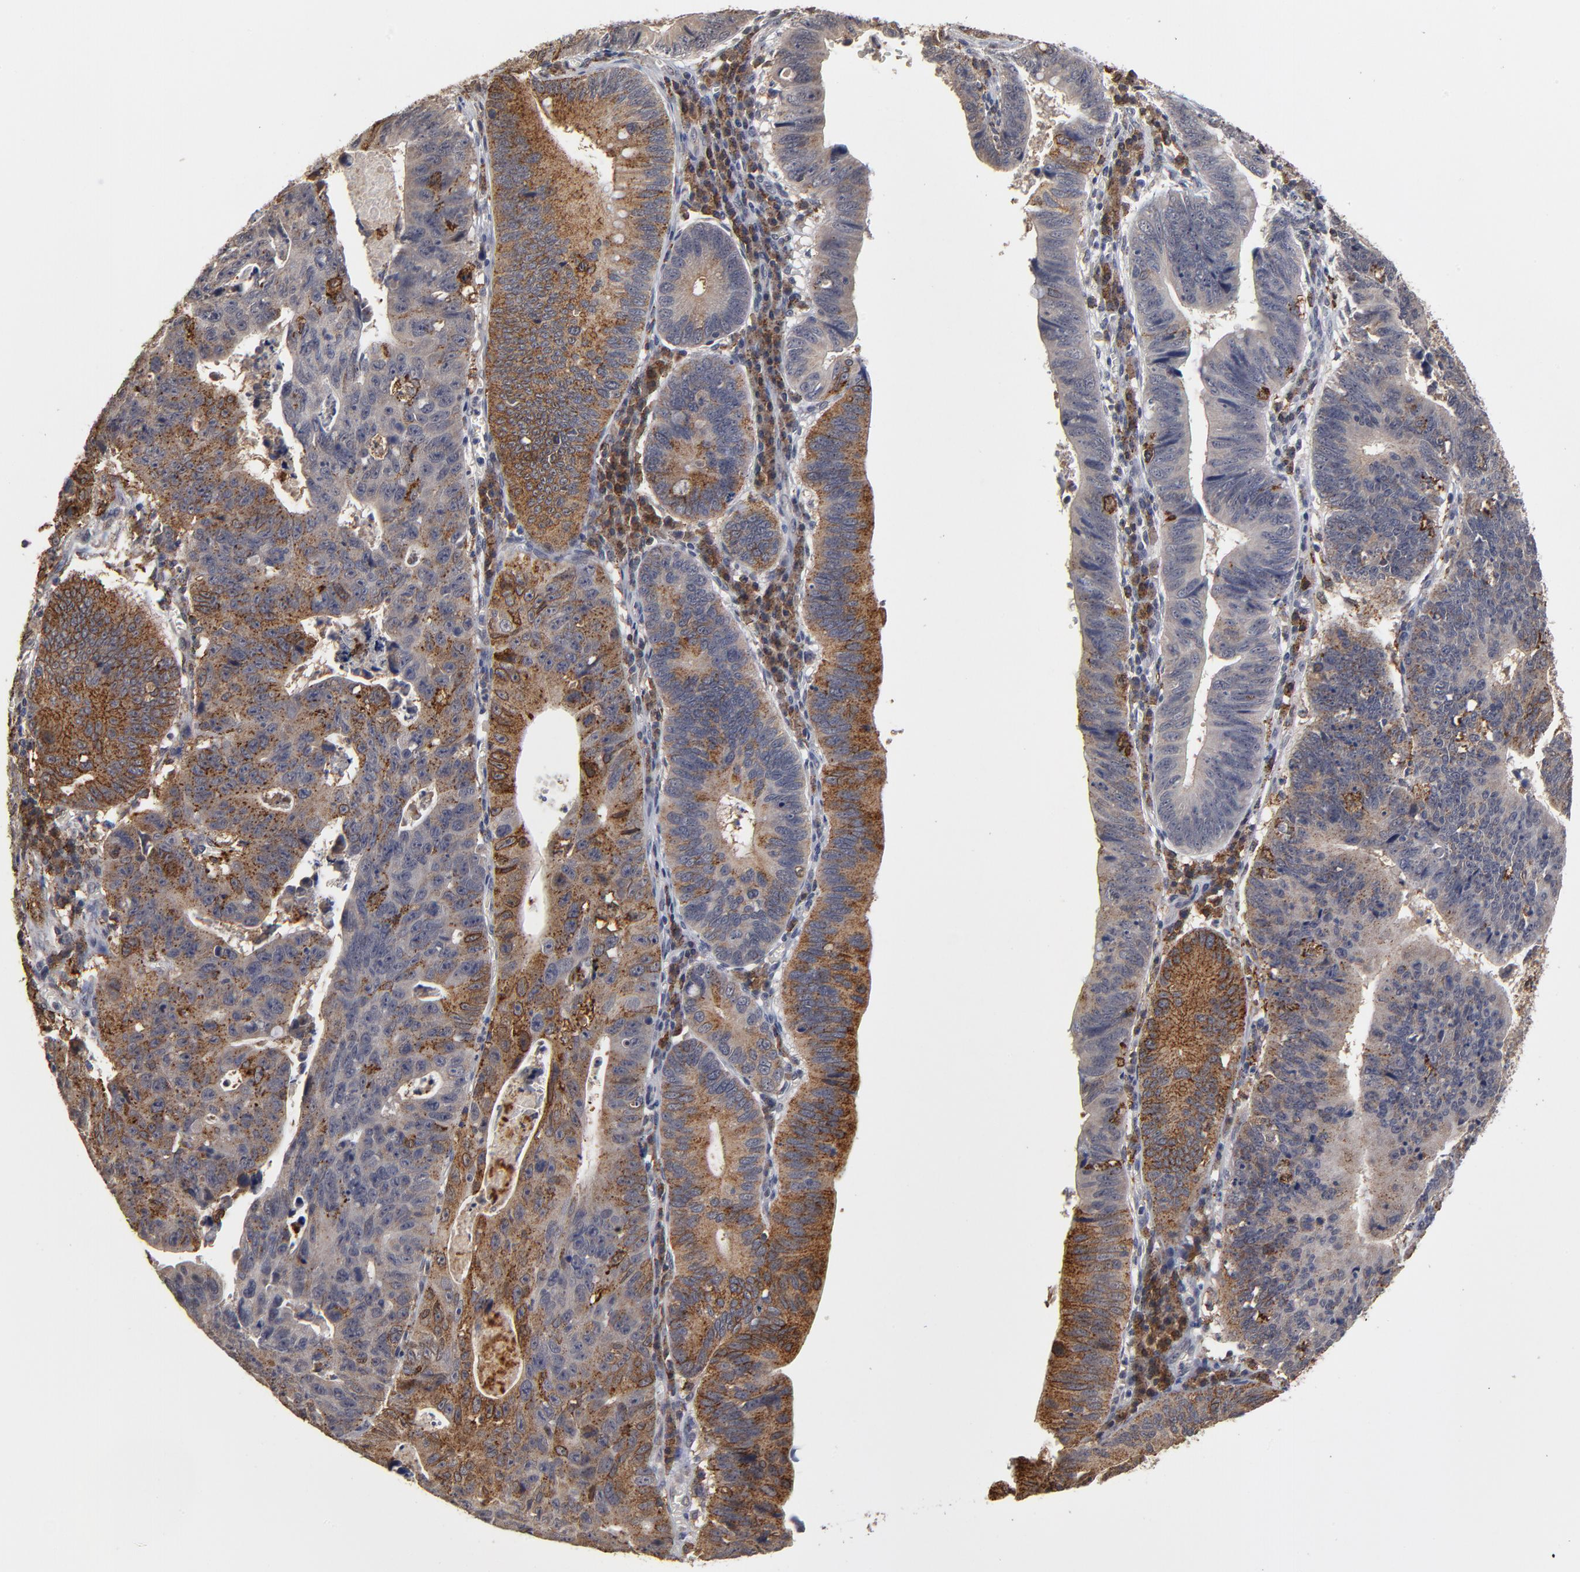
{"staining": {"intensity": "strong", "quantity": "25%-75%", "location": "cytoplasmic/membranous"}, "tissue": "stomach cancer", "cell_type": "Tumor cells", "image_type": "cancer", "snomed": [{"axis": "morphology", "description": "Adenocarcinoma, NOS"}, {"axis": "topography", "description": "Stomach"}], "caption": "Strong cytoplasmic/membranous staining is seen in approximately 25%-75% of tumor cells in stomach cancer.", "gene": "ASB8", "patient": {"sex": "male", "age": 59}}